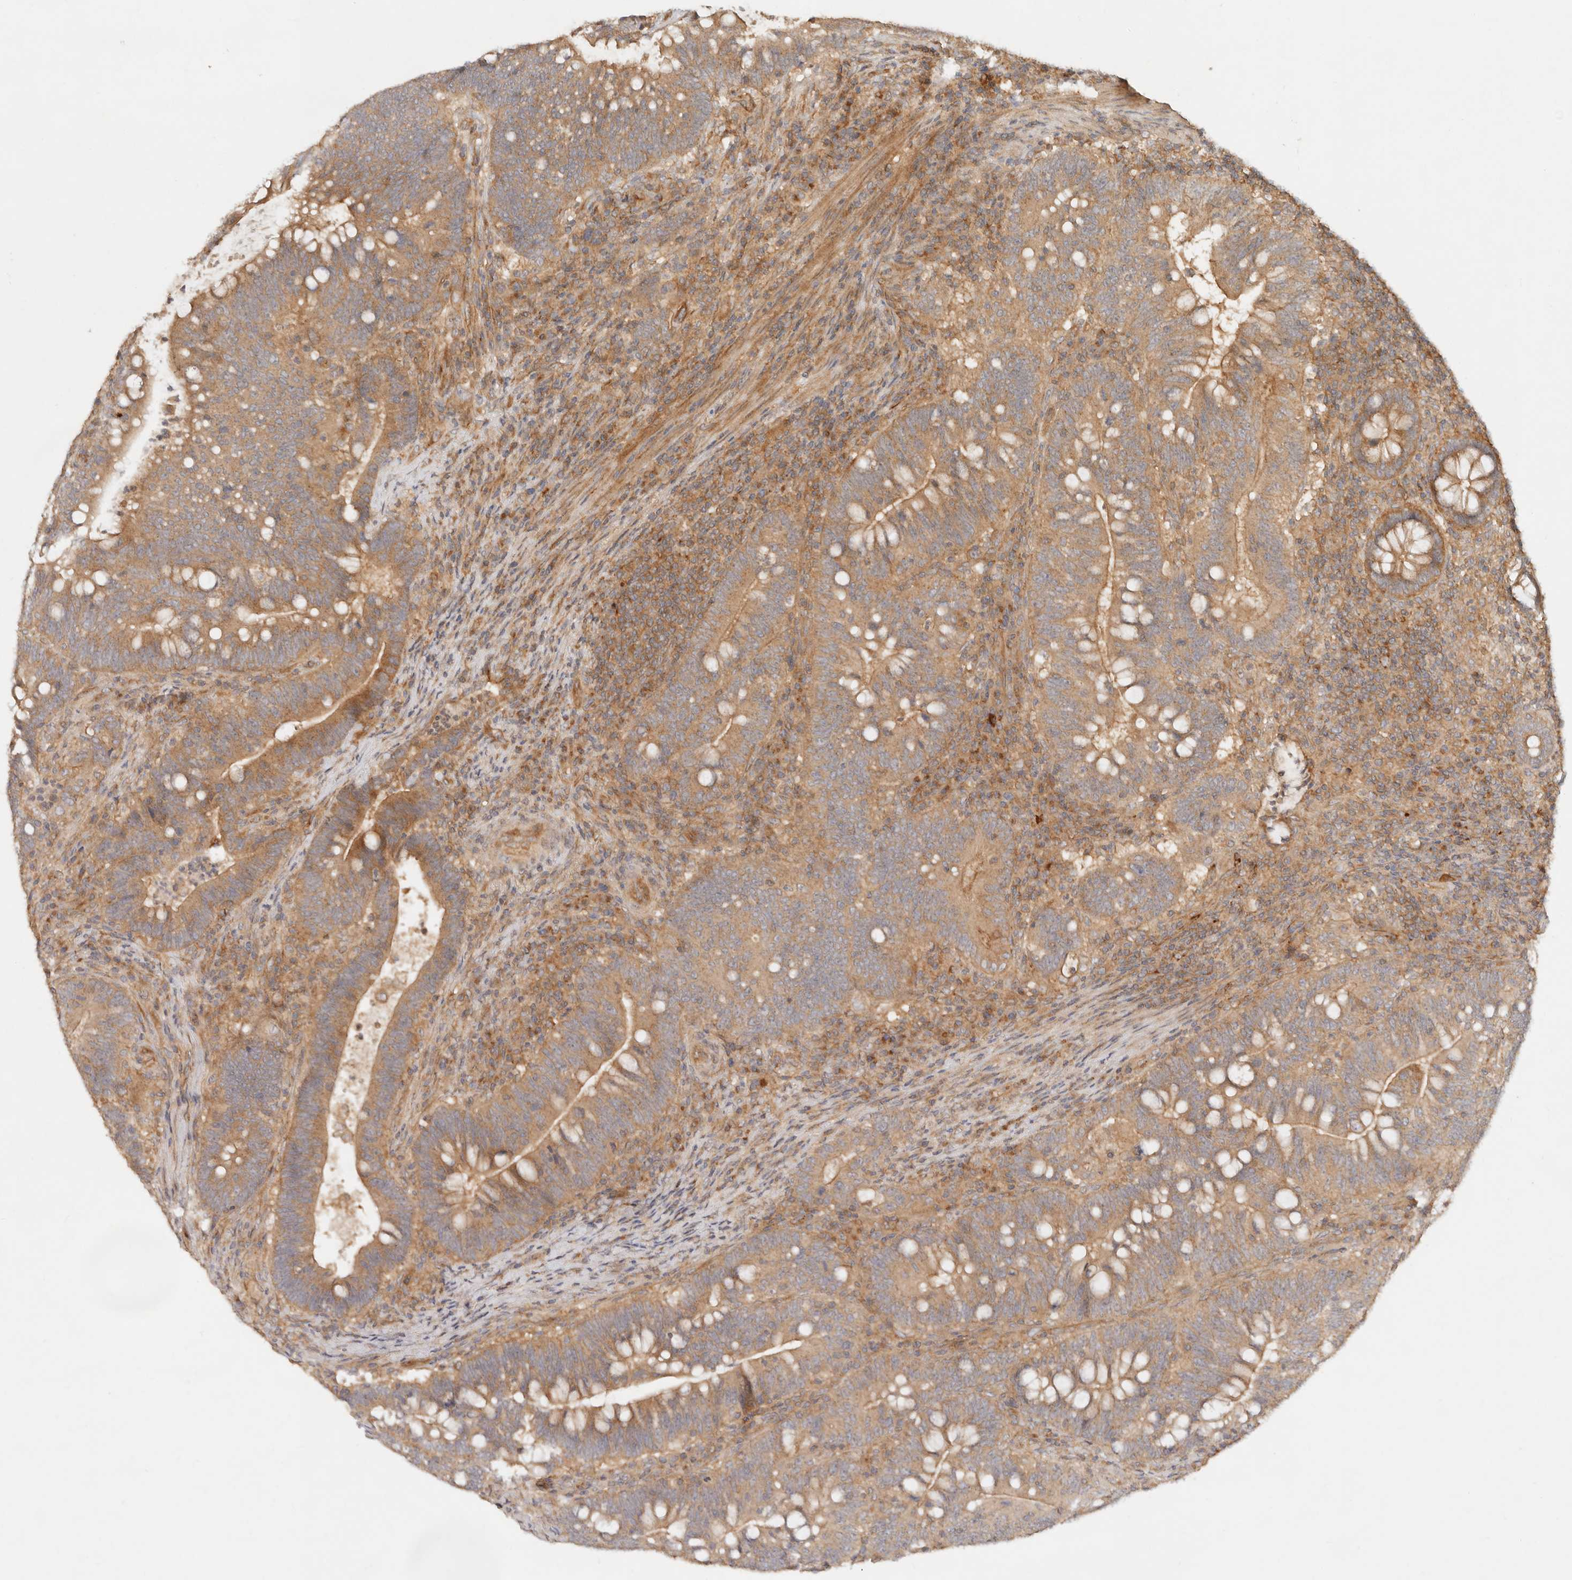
{"staining": {"intensity": "moderate", "quantity": ">75%", "location": "cytoplasmic/membranous"}, "tissue": "colorectal cancer", "cell_type": "Tumor cells", "image_type": "cancer", "snomed": [{"axis": "morphology", "description": "Adenocarcinoma, NOS"}, {"axis": "topography", "description": "Colon"}], "caption": "A brown stain shows moderate cytoplasmic/membranous staining of a protein in human colorectal cancer tumor cells.", "gene": "HECTD3", "patient": {"sex": "female", "age": 66}}